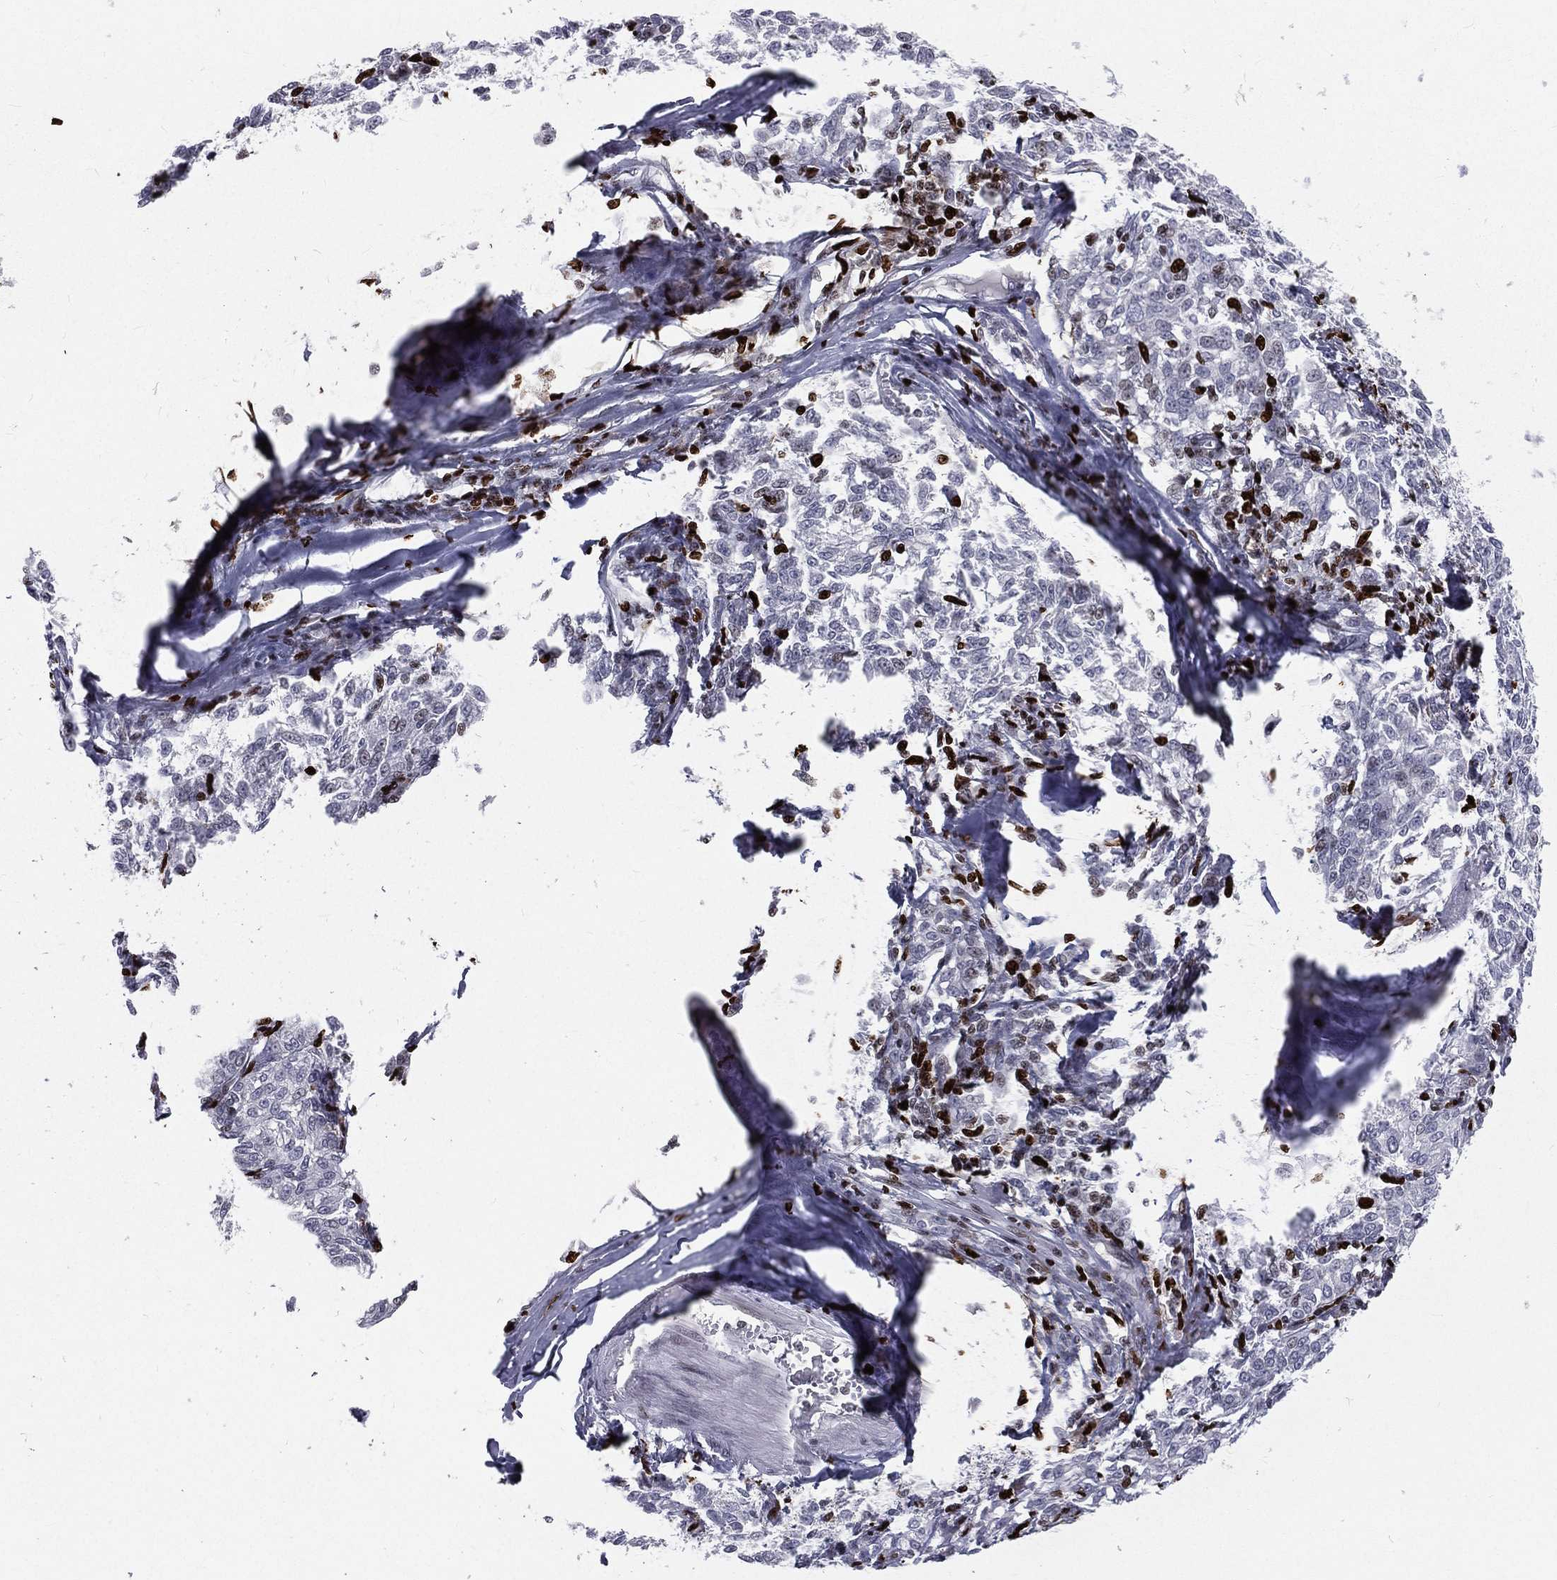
{"staining": {"intensity": "negative", "quantity": "none", "location": "none"}, "tissue": "melanoma", "cell_type": "Tumor cells", "image_type": "cancer", "snomed": [{"axis": "morphology", "description": "Malignant melanoma, NOS"}, {"axis": "topography", "description": "Skin"}], "caption": "Immunohistochemical staining of human malignant melanoma displays no significant staining in tumor cells.", "gene": "MNDA", "patient": {"sex": "female", "age": 72}}